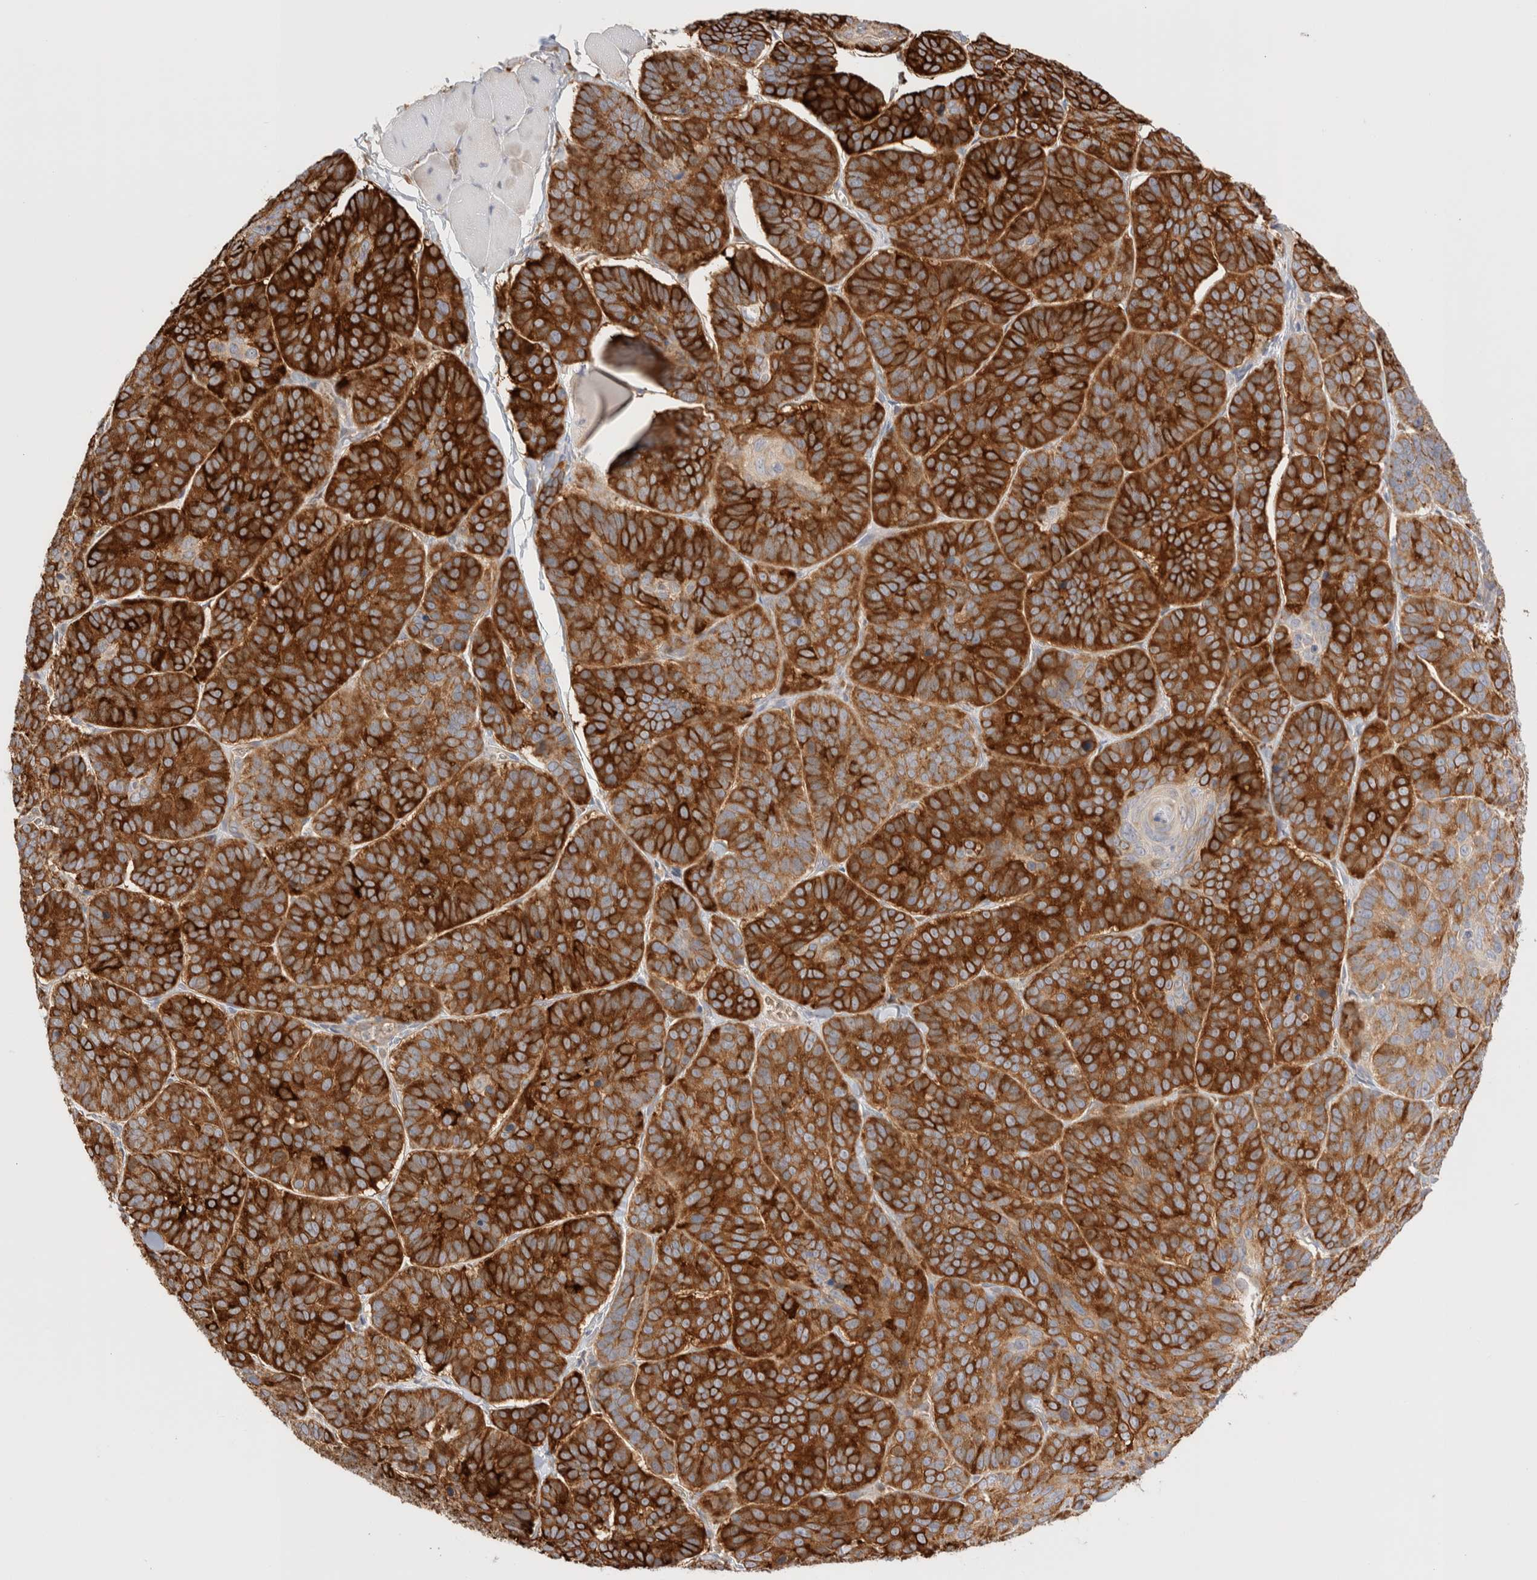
{"staining": {"intensity": "strong", "quantity": ">75%", "location": "cytoplasmic/membranous"}, "tissue": "skin cancer", "cell_type": "Tumor cells", "image_type": "cancer", "snomed": [{"axis": "morphology", "description": "Basal cell carcinoma"}, {"axis": "topography", "description": "Skin"}], "caption": "Strong cytoplasmic/membranous positivity is identified in about >75% of tumor cells in skin cancer.", "gene": "UTS2B", "patient": {"sex": "male", "age": 62}}